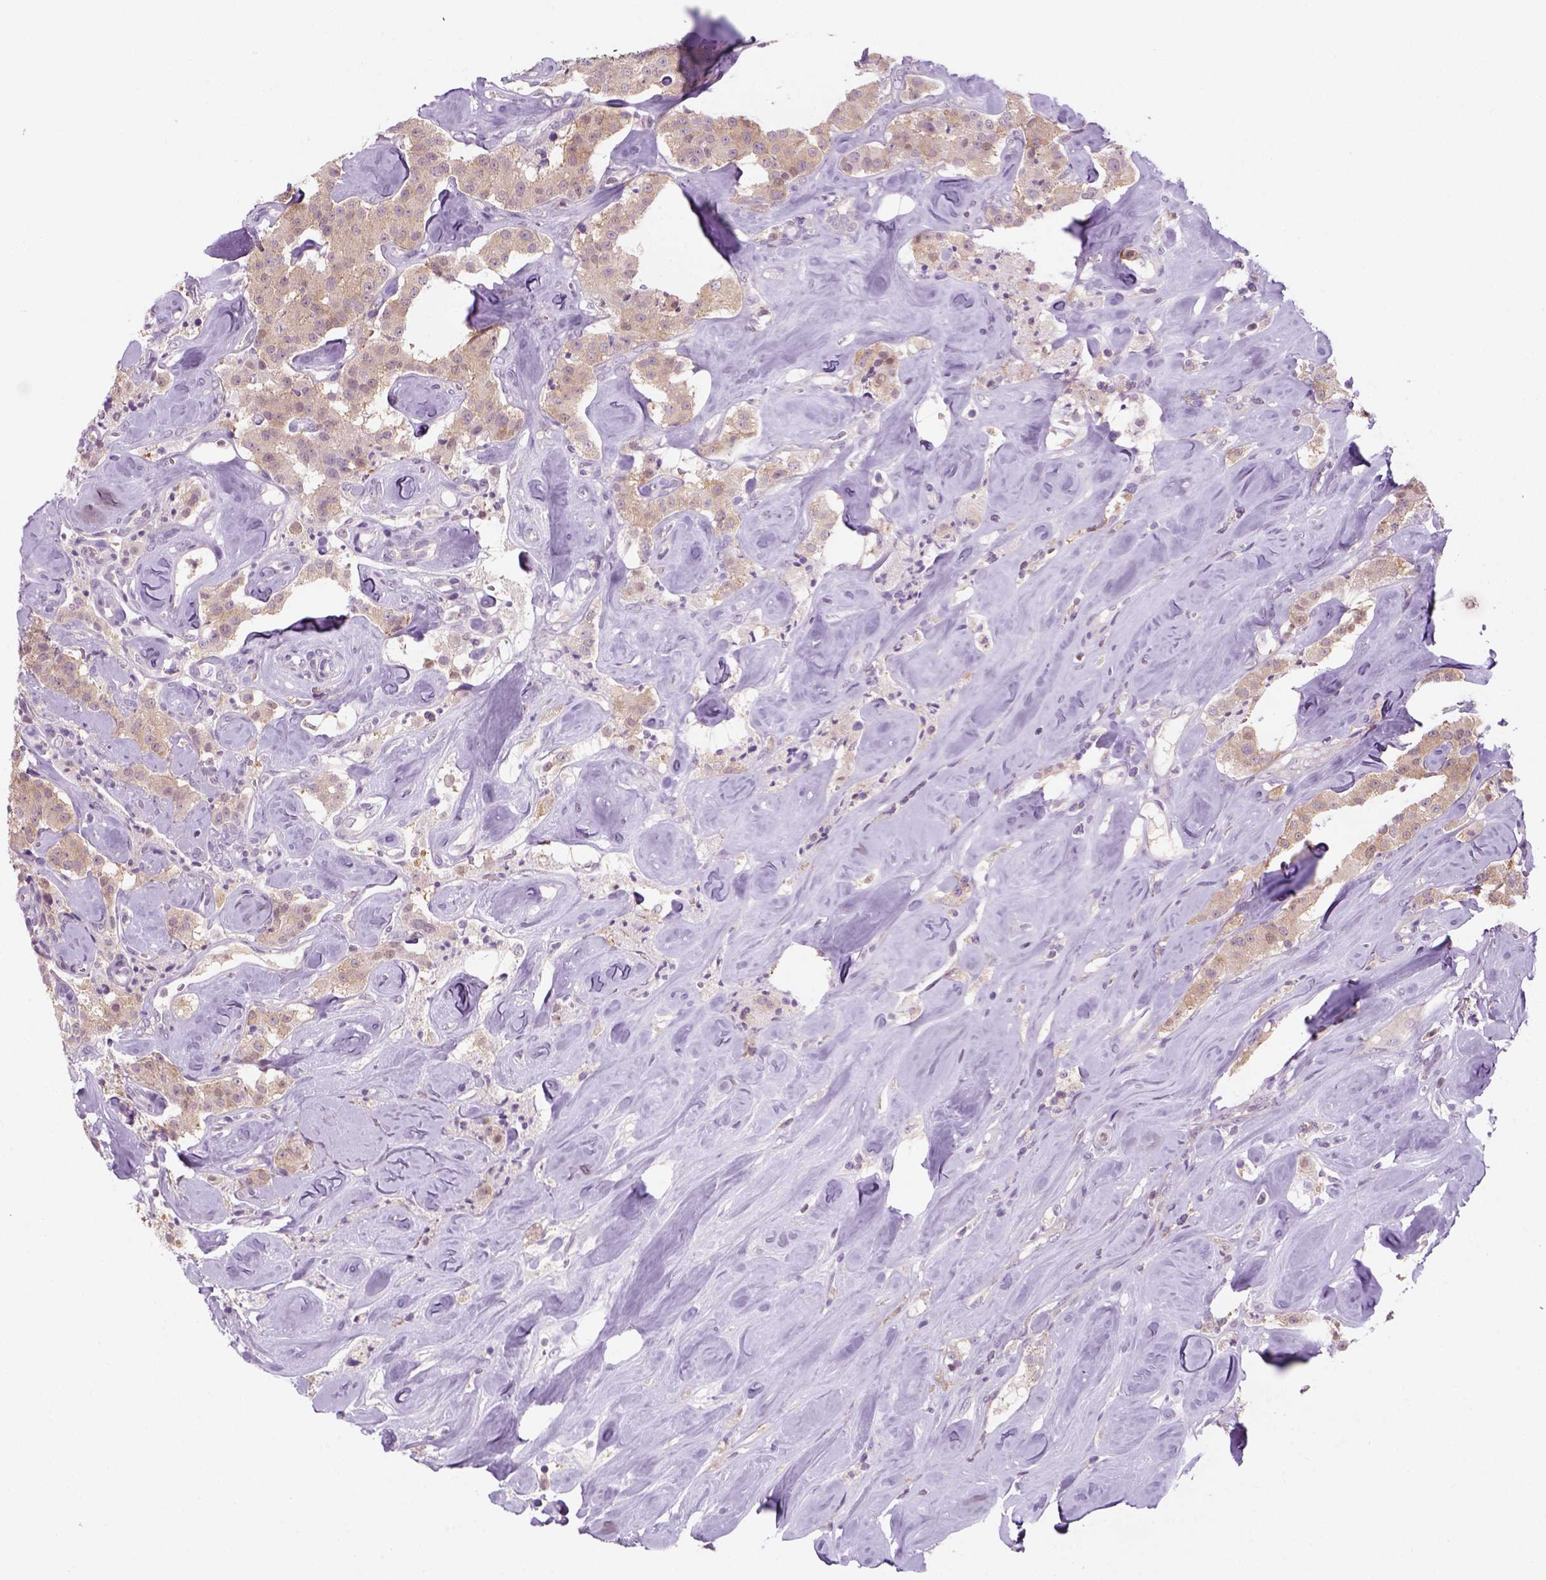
{"staining": {"intensity": "weak", "quantity": "25%-75%", "location": "cytoplasmic/membranous"}, "tissue": "carcinoid", "cell_type": "Tumor cells", "image_type": "cancer", "snomed": [{"axis": "morphology", "description": "Carcinoid, malignant, NOS"}, {"axis": "topography", "description": "Pancreas"}], "caption": "An immunohistochemistry image of tumor tissue is shown. Protein staining in brown highlights weak cytoplasmic/membranous positivity in carcinoid (malignant) within tumor cells.", "gene": "GOT1", "patient": {"sex": "male", "age": 41}}